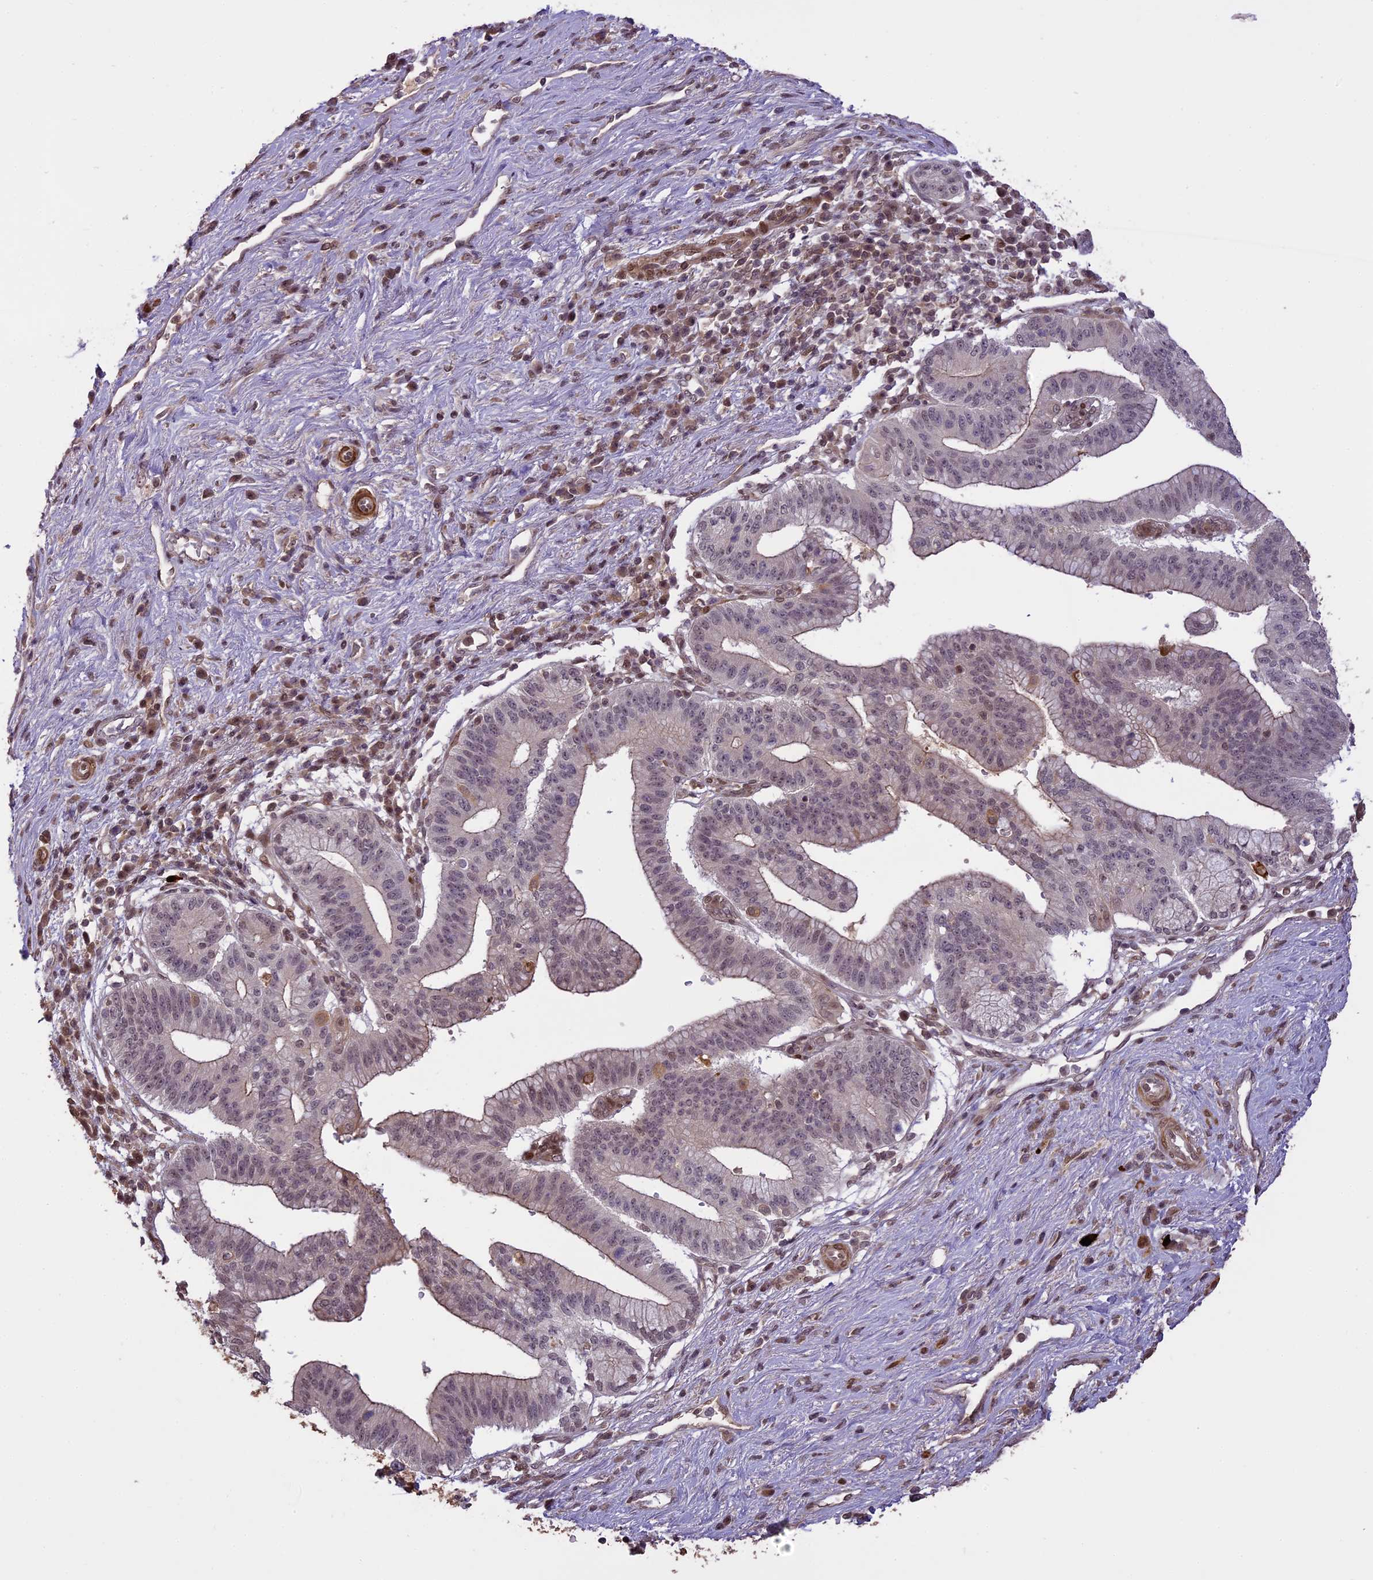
{"staining": {"intensity": "moderate", "quantity": "25%-75%", "location": "cytoplasmic/membranous,nuclear"}, "tissue": "pancreatic cancer", "cell_type": "Tumor cells", "image_type": "cancer", "snomed": [{"axis": "morphology", "description": "Adenocarcinoma, NOS"}, {"axis": "topography", "description": "Pancreas"}], "caption": "A photomicrograph of pancreatic adenocarcinoma stained for a protein reveals moderate cytoplasmic/membranous and nuclear brown staining in tumor cells. (IHC, brightfield microscopy, high magnification).", "gene": "PRELID2", "patient": {"sex": "male", "age": 68}}